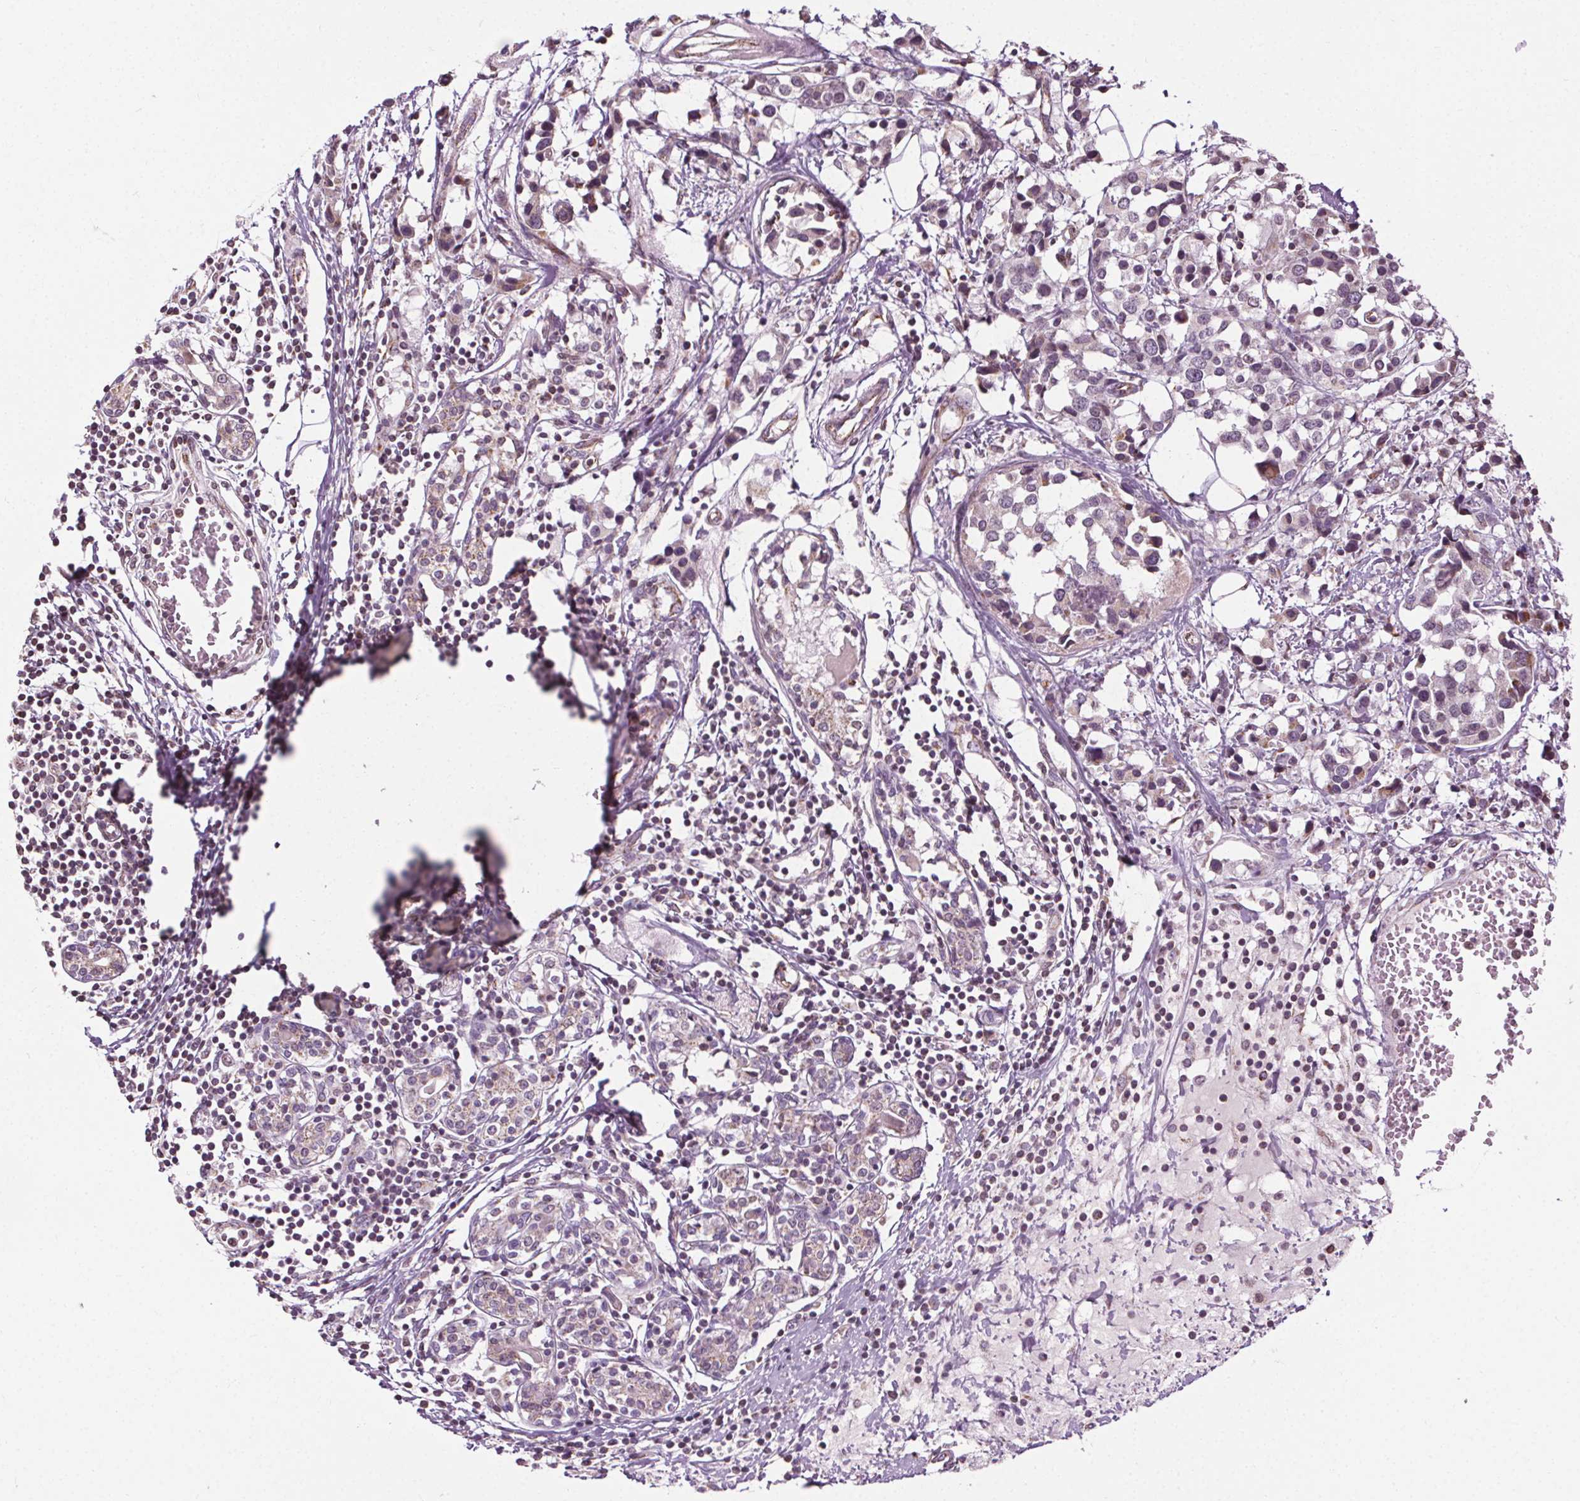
{"staining": {"intensity": "negative", "quantity": "none", "location": "none"}, "tissue": "breast cancer", "cell_type": "Tumor cells", "image_type": "cancer", "snomed": [{"axis": "morphology", "description": "Lobular carcinoma"}, {"axis": "topography", "description": "Breast"}], "caption": "Breast cancer was stained to show a protein in brown. There is no significant expression in tumor cells.", "gene": "LFNG", "patient": {"sex": "female", "age": 59}}